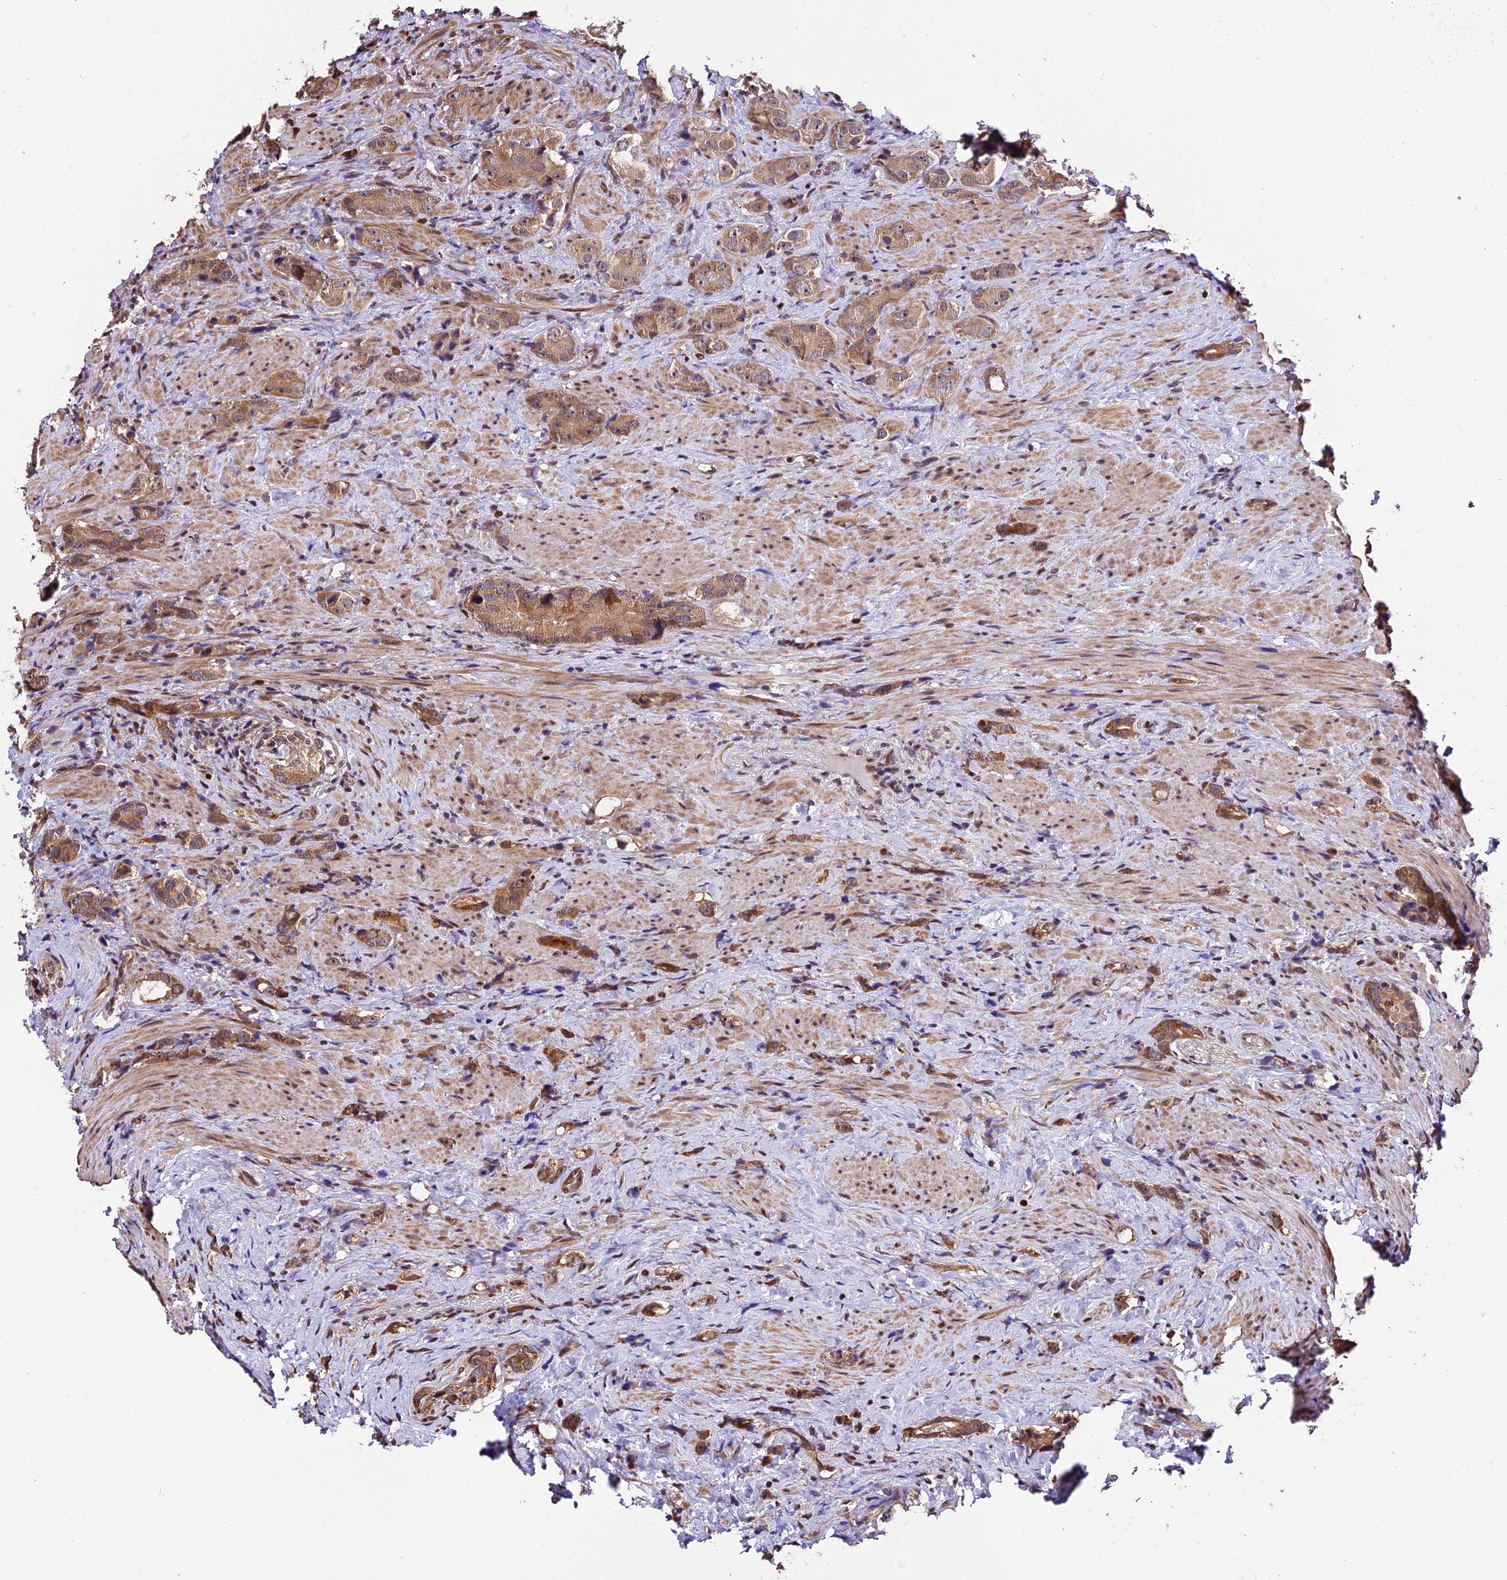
{"staining": {"intensity": "moderate", "quantity": ">75%", "location": "cytoplasmic/membranous"}, "tissue": "prostate cancer", "cell_type": "Tumor cells", "image_type": "cancer", "snomed": [{"axis": "morphology", "description": "Adenocarcinoma, High grade"}, {"axis": "topography", "description": "Prostate"}], "caption": "Prostate high-grade adenocarcinoma stained with a protein marker demonstrates moderate staining in tumor cells.", "gene": "HERPUD1", "patient": {"sex": "male", "age": 63}}